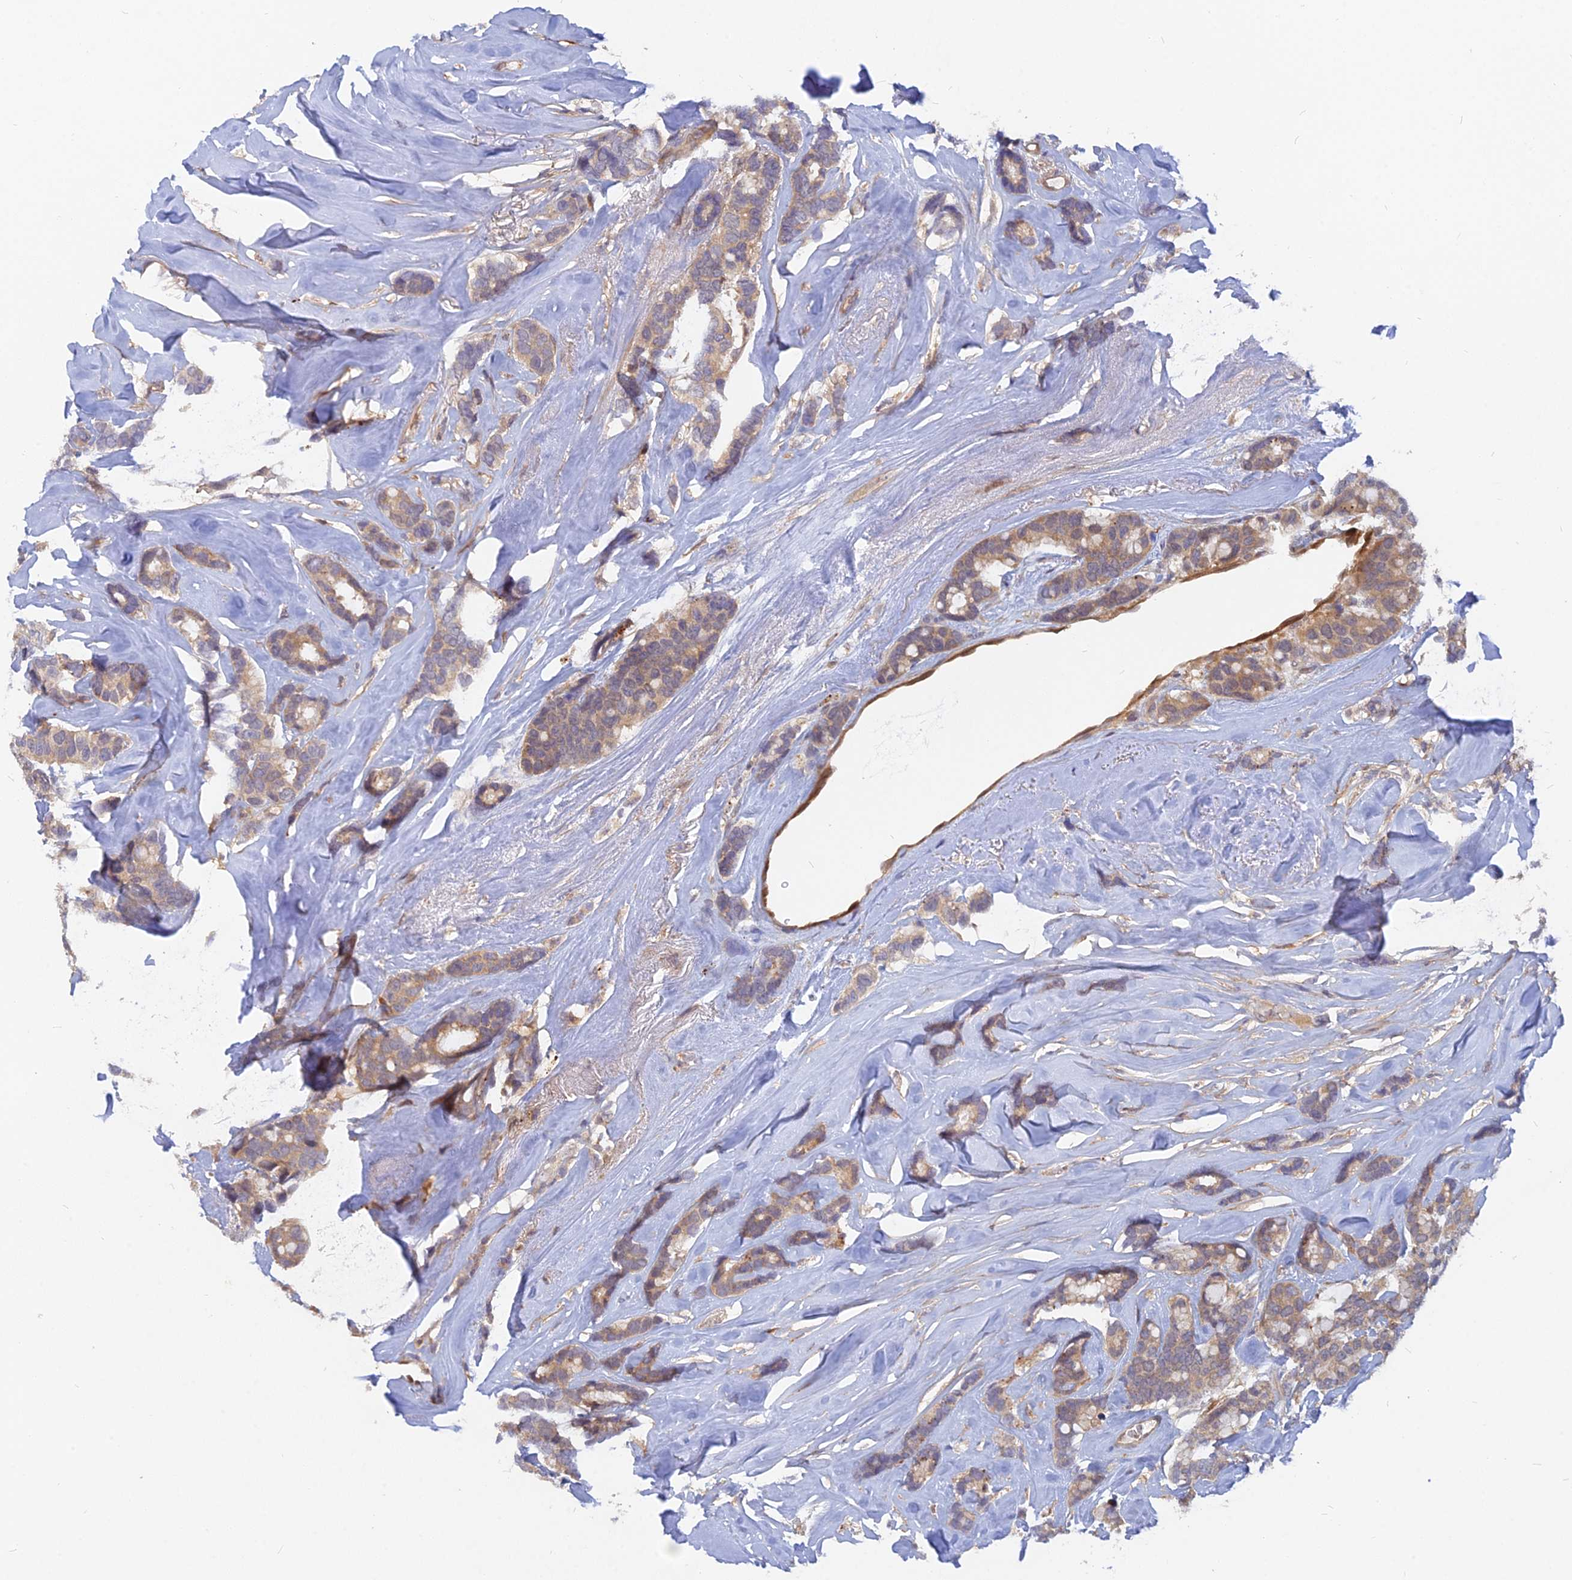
{"staining": {"intensity": "moderate", "quantity": ">75%", "location": "cytoplasmic/membranous"}, "tissue": "breast cancer", "cell_type": "Tumor cells", "image_type": "cancer", "snomed": [{"axis": "morphology", "description": "Duct carcinoma"}, {"axis": "topography", "description": "Breast"}], "caption": "About >75% of tumor cells in breast cancer (infiltrating ductal carcinoma) show moderate cytoplasmic/membranous protein expression as visualized by brown immunohistochemical staining.", "gene": "ARL2BP", "patient": {"sex": "female", "age": 40}}